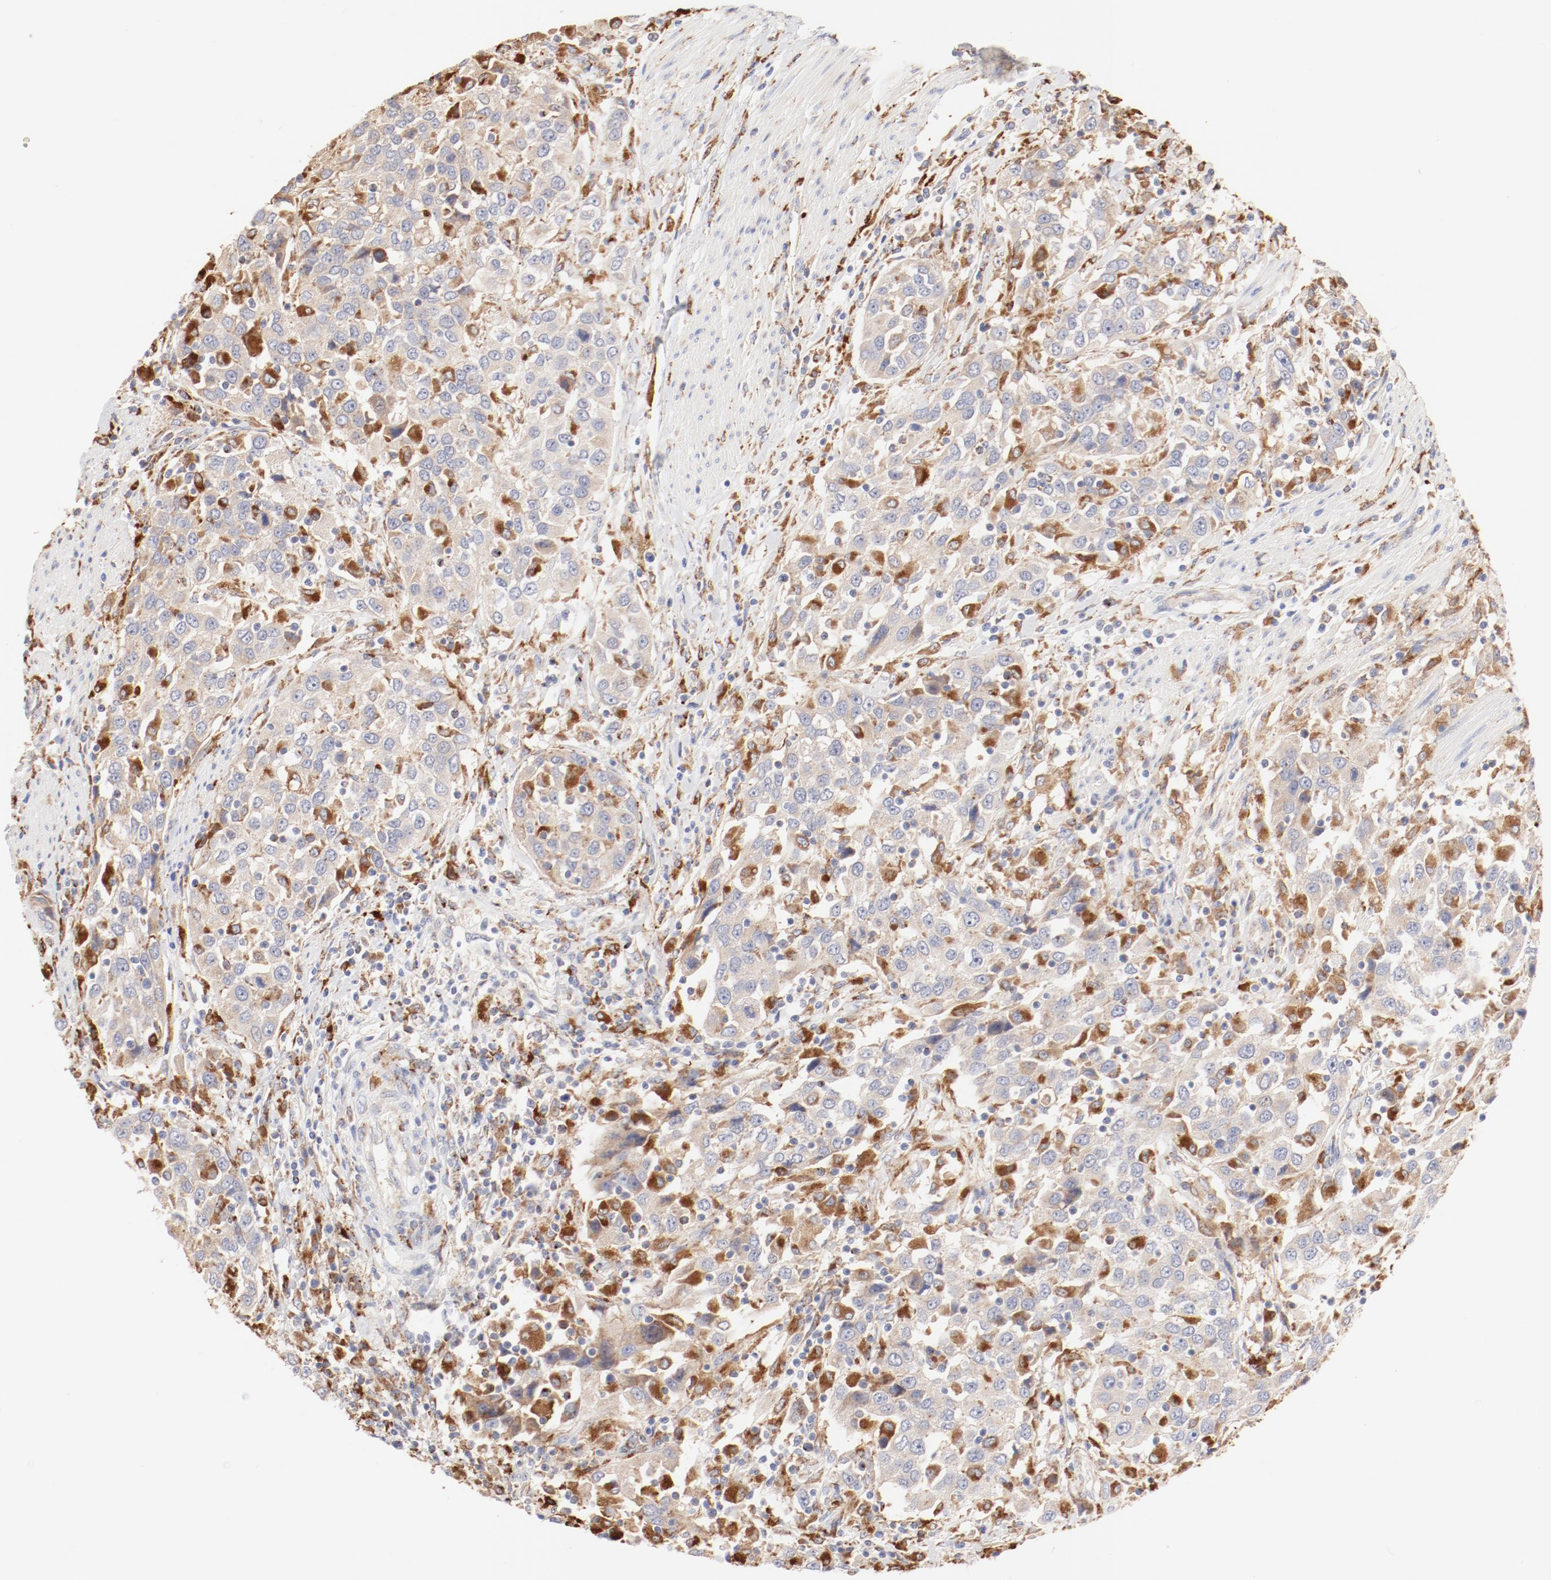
{"staining": {"intensity": "weak", "quantity": ">75%", "location": "cytoplasmic/membranous"}, "tissue": "urothelial cancer", "cell_type": "Tumor cells", "image_type": "cancer", "snomed": [{"axis": "morphology", "description": "Urothelial carcinoma, High grade"}, {"axis": "topography", "description": "Urinary bladder"}], "caption": "This photomicrograph displays urothelial cancer stained with immunohistochemistry to label a protein in brown. The cytoplasmic/membranous of tumor cells show weak positivity for the protein. Nuclei are counter-stained blue.", "gene": "CTSH", "patient": {"sex": "female", "age": 80}}